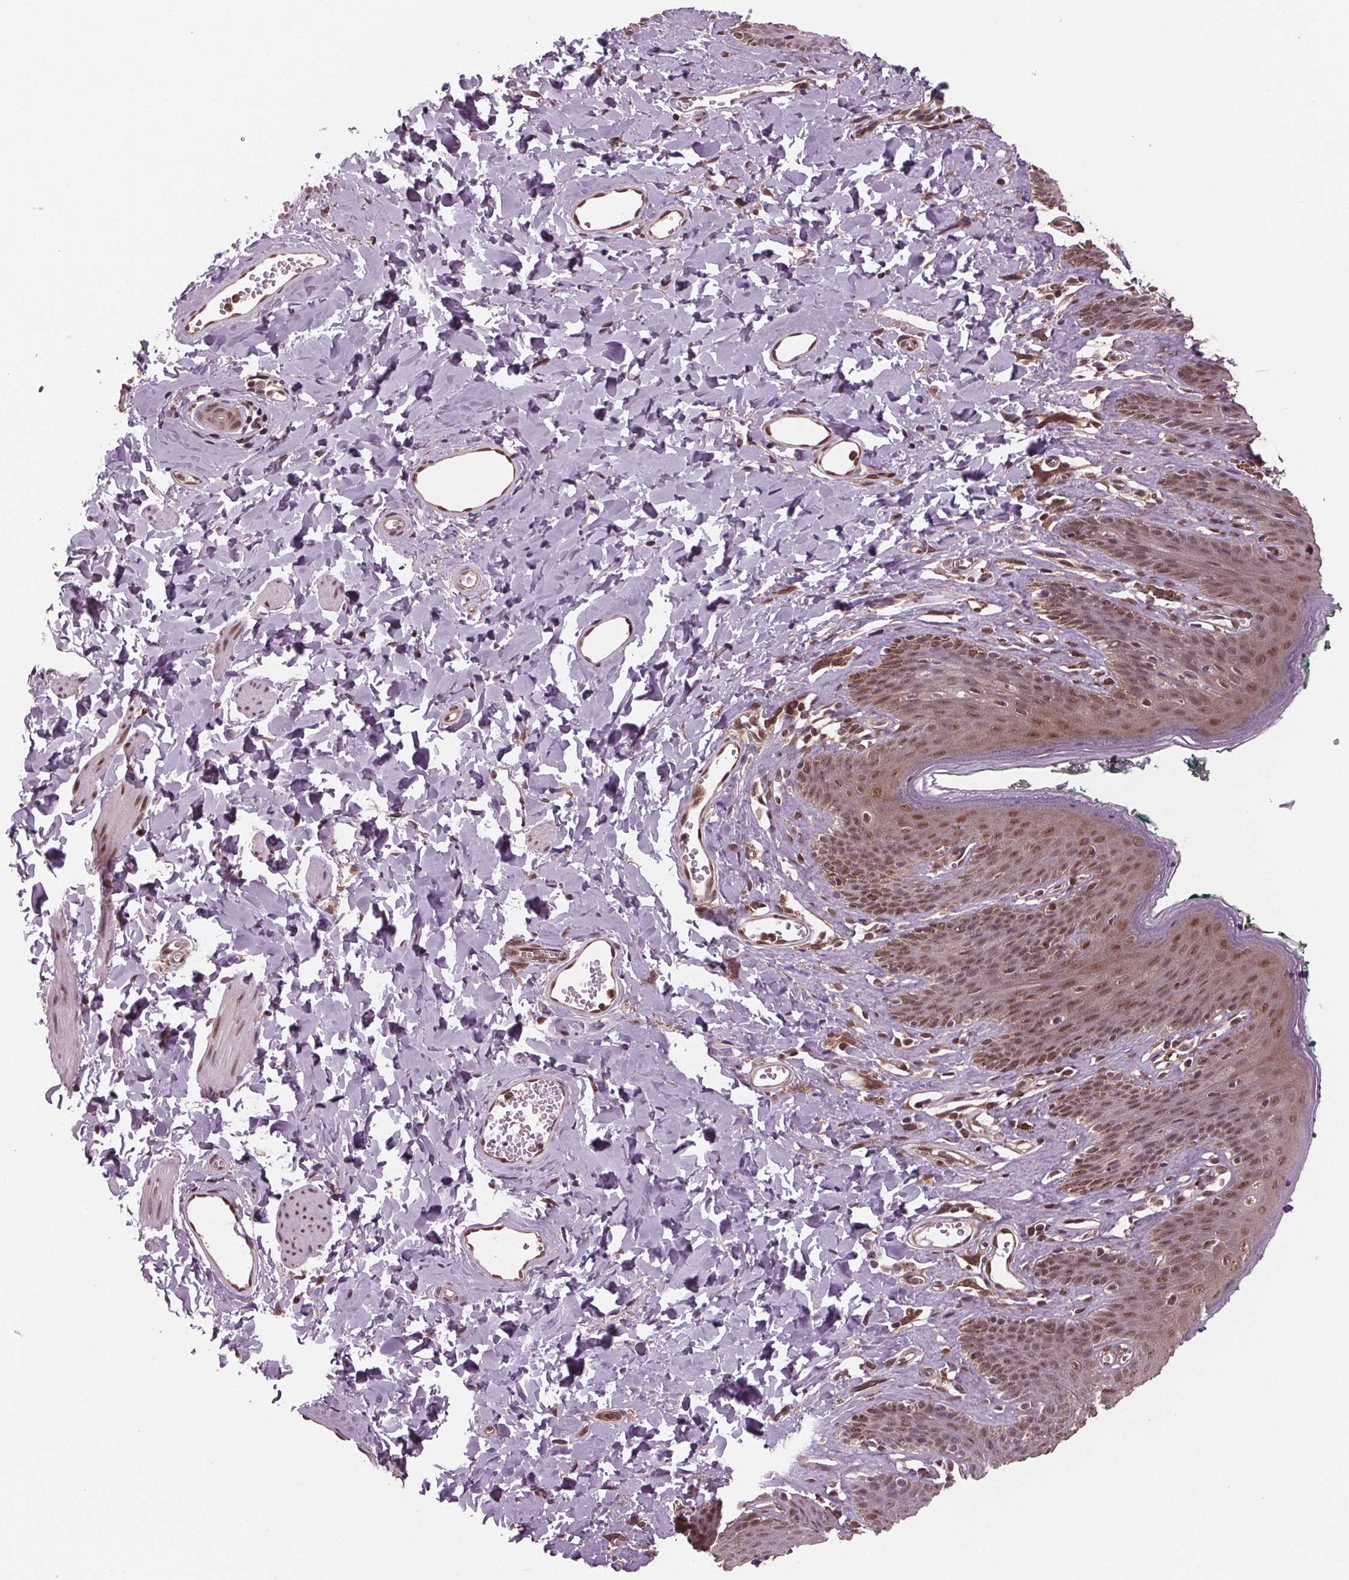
{"staining": {"intensity": "moderate", "quantity": ">75%", "location": "nuclear"}, "tissue": "skin", "cell_type": "Epidermal cells", "image_type": "normal", "snomed": [{"axis": "morphology", "description": "Normal tissue, NOS"}, {"axis": "topography", "description": "Vulva"}, {"axis": "topography", "description": "Peripheral nerve tissue"}], "caption": "Normal skin reveals moderate nuclear expression in approximately >75% of epidermal cells.", "gene": "STAT3", "patient": {"sex": "female", "age": 66}}